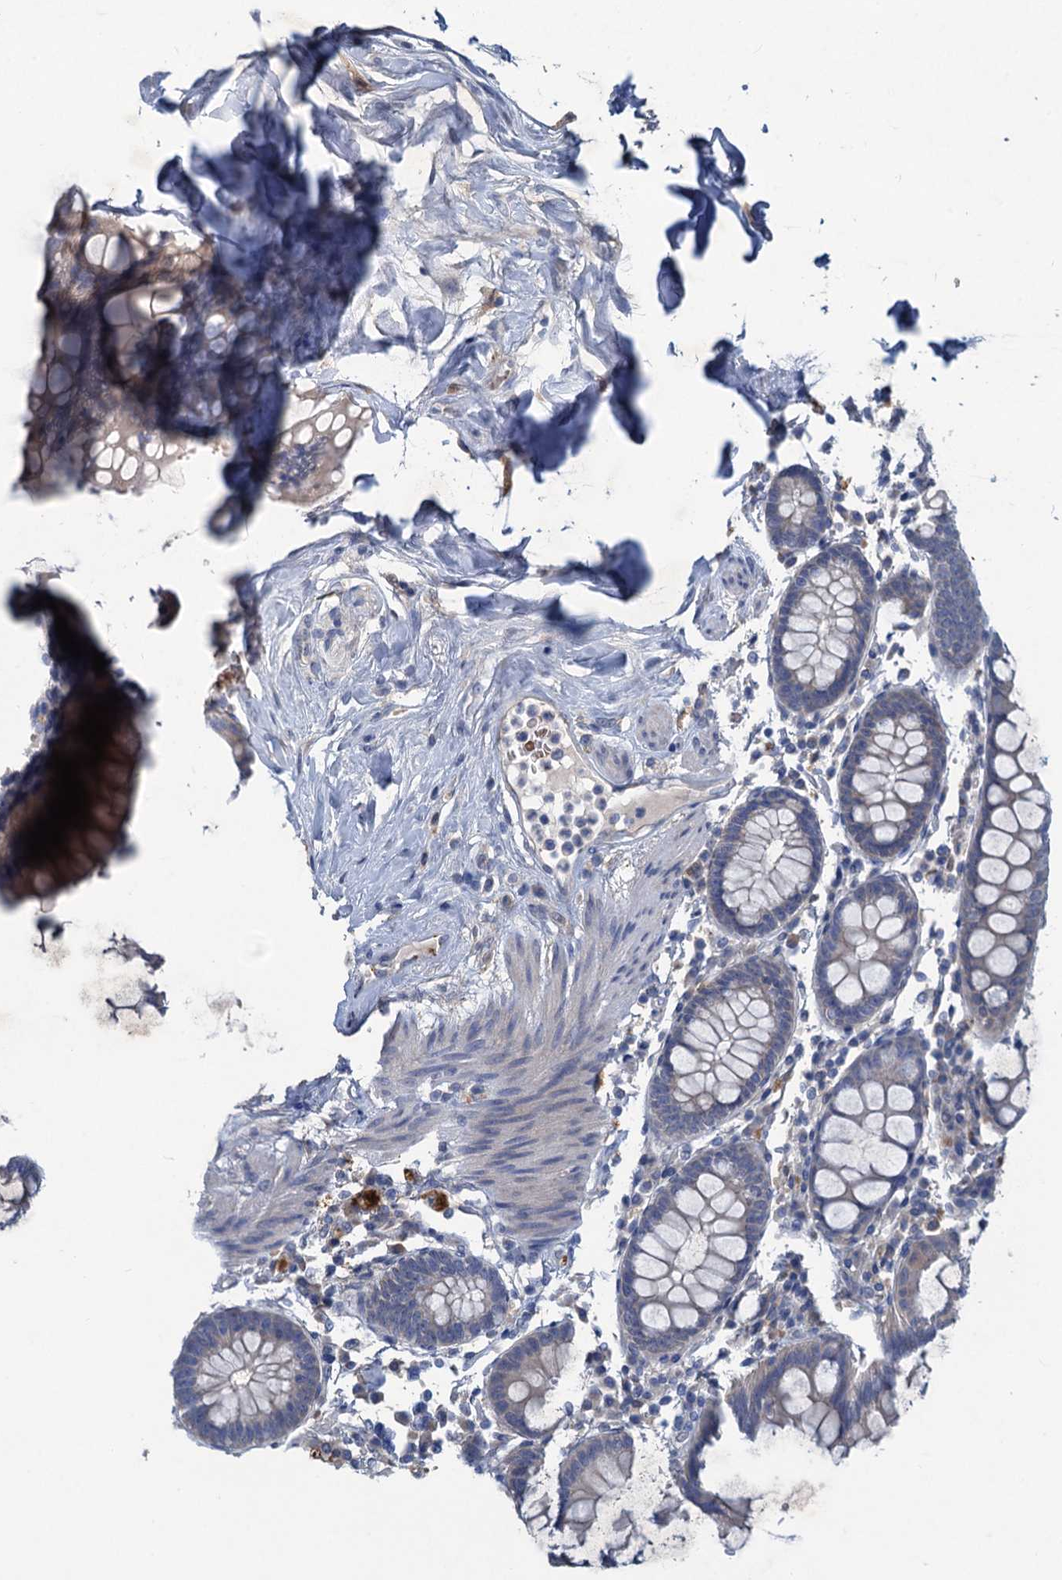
{"staining": {"intensity": "negative", "quantity": "none", "location": "none"}, "tissue": "colon", "cell_type": "Endothelial cells", "image_type": "normal", "snomed": [{"axis": "morphology", "description": "Normal tissue, NOS"}, {"axis": "topography", "description": "Colon"}], "caption": "The photomicrograph shows no staining of endothelial cells in unremarkable colon. (DAB immunohistochemistry (IHC), high magnification).", "gene": "RTKN2", "patient": {"sex": "female", "age": 79}}